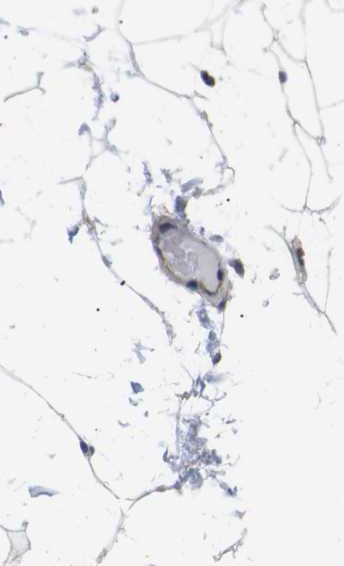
{"staining": {"intensity": "negative", "quantity": "none", "location": "none"}, "tissue": "adipose tissue", "cell_type": "Adipocytes", "image_type": "normal", "snomed": [{"axis": "morphology", "description": "Normal tissue, NOS"}, {"axis": "topography", "description": "Breast"}, {"axis": "topography", "description": "Soft tissue"}], "caption": "Immunohistochemistry (IHC) of benign adipose tissue demonstrates no positivity in adipocytes.", "gene": "BRWD3", "patient": {"sex": "female", "age": 75}}